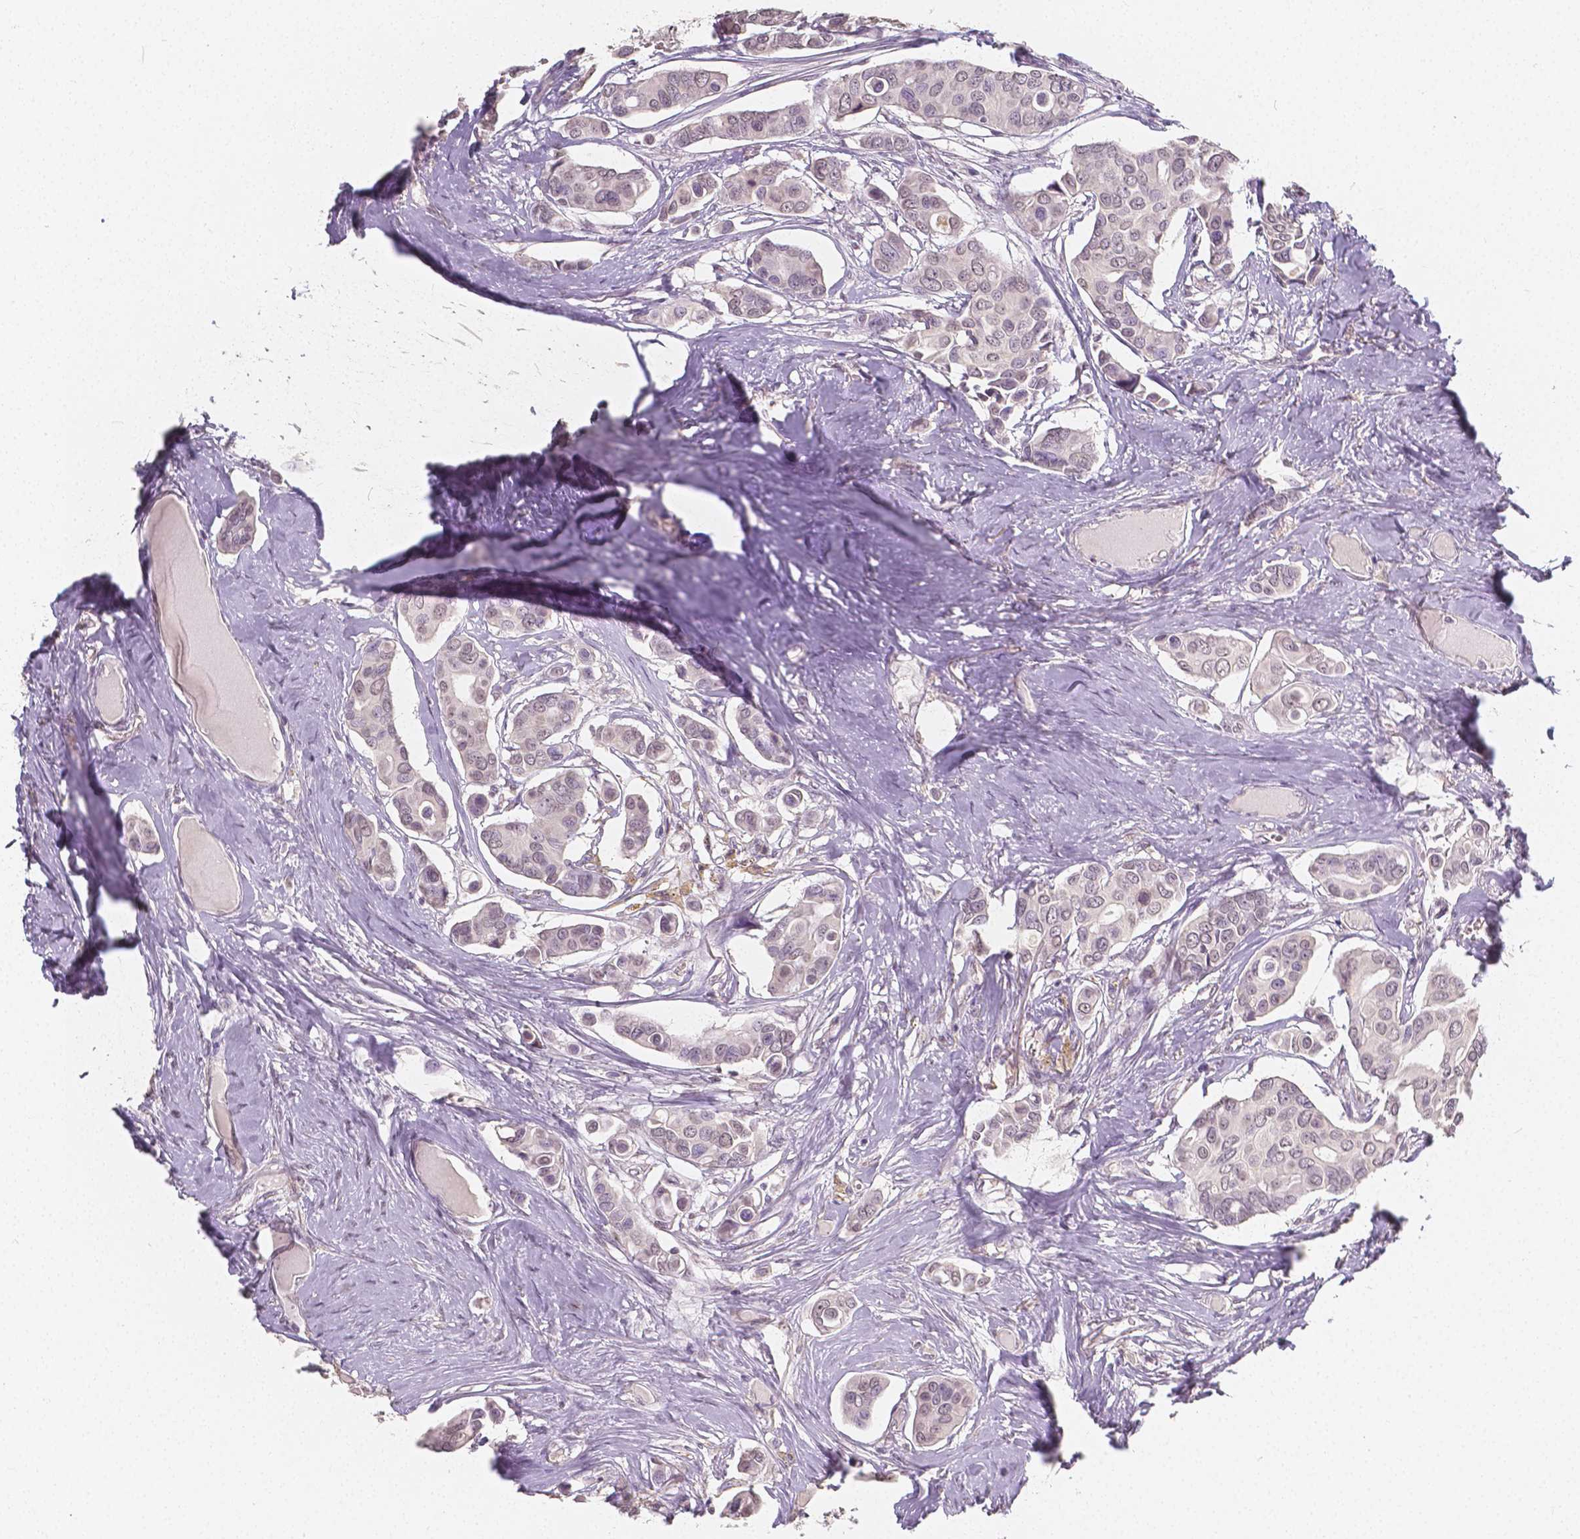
{"staining": {"intensity": "weak", "quantity": "<25%", "location": "nuclear"}, "tissue": "breast cancer", "cell_type": "Tumor cells", "image_type": "cancer", "snomed": [{"axis": "morphology", "description": "Duct carcinoma"}, {"axis": "topography", "description": "Breast"}], "caption": "Immunohistochemistry (IHC) of human breast cancer shows no expression in tumor cells.", "gene": "NOLC1", "patient": {"sex": "female", "age": 54}}